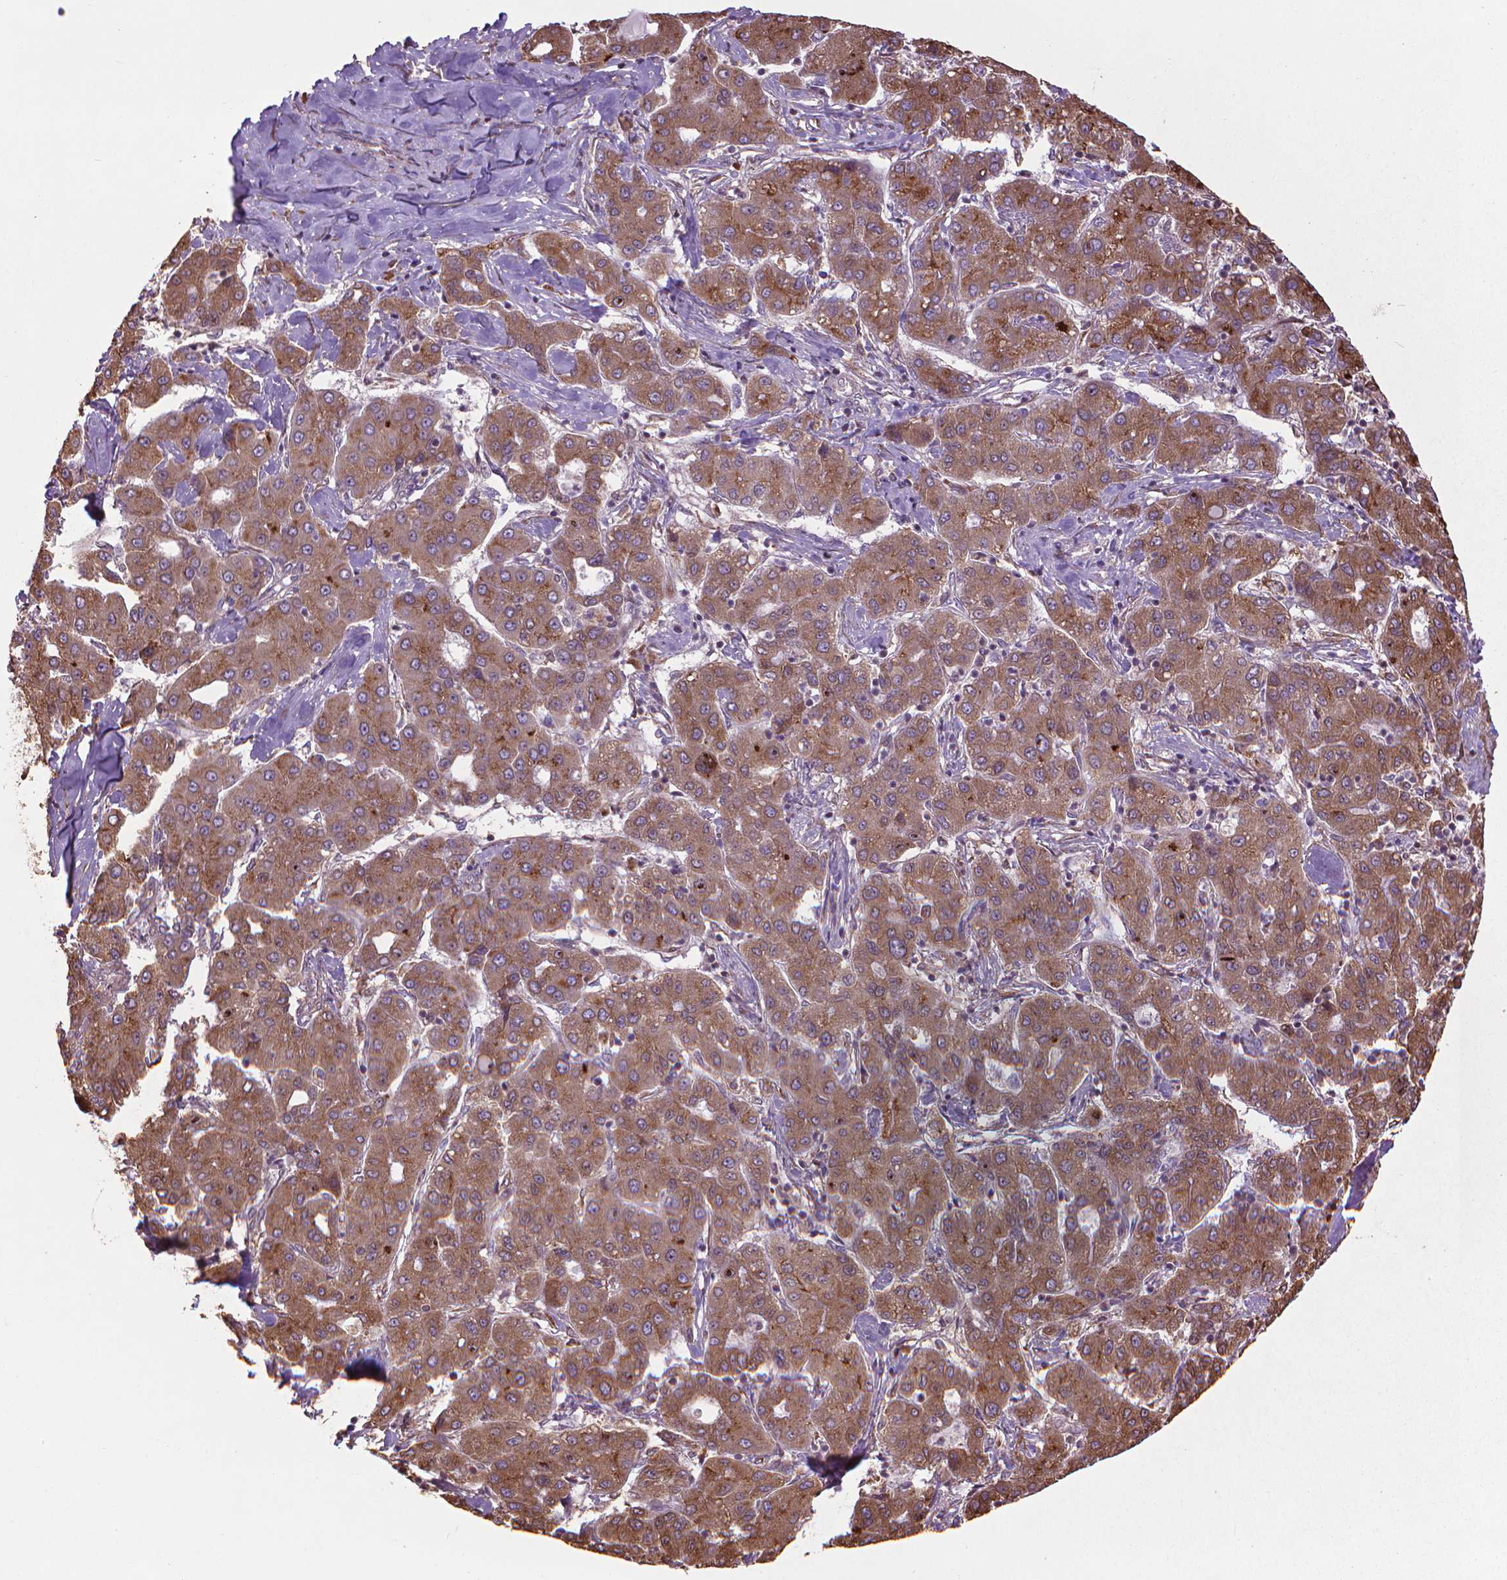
{"staining": {"intensity": "moderate", "quantity": ">75%", "location": "cytoplasmic/membranous"}, "tissue": "liver cancer", "cell_type": "Tumor cells", "image_type": "cancer", "snomed": [{"axis": "morphology", "description": "Carcinoma, Hepatocellular, NOS"}, {"axis": "topography", "description": "Liver"}], "caption": "Tumor cells exhibit medium levels of moderate cytoplasmic/membranous staining in about >75% of cells in human hepatocellular carcinoma (liver).", "gene": "GAS1", "patient": {"sex": "male", "age": 65}}